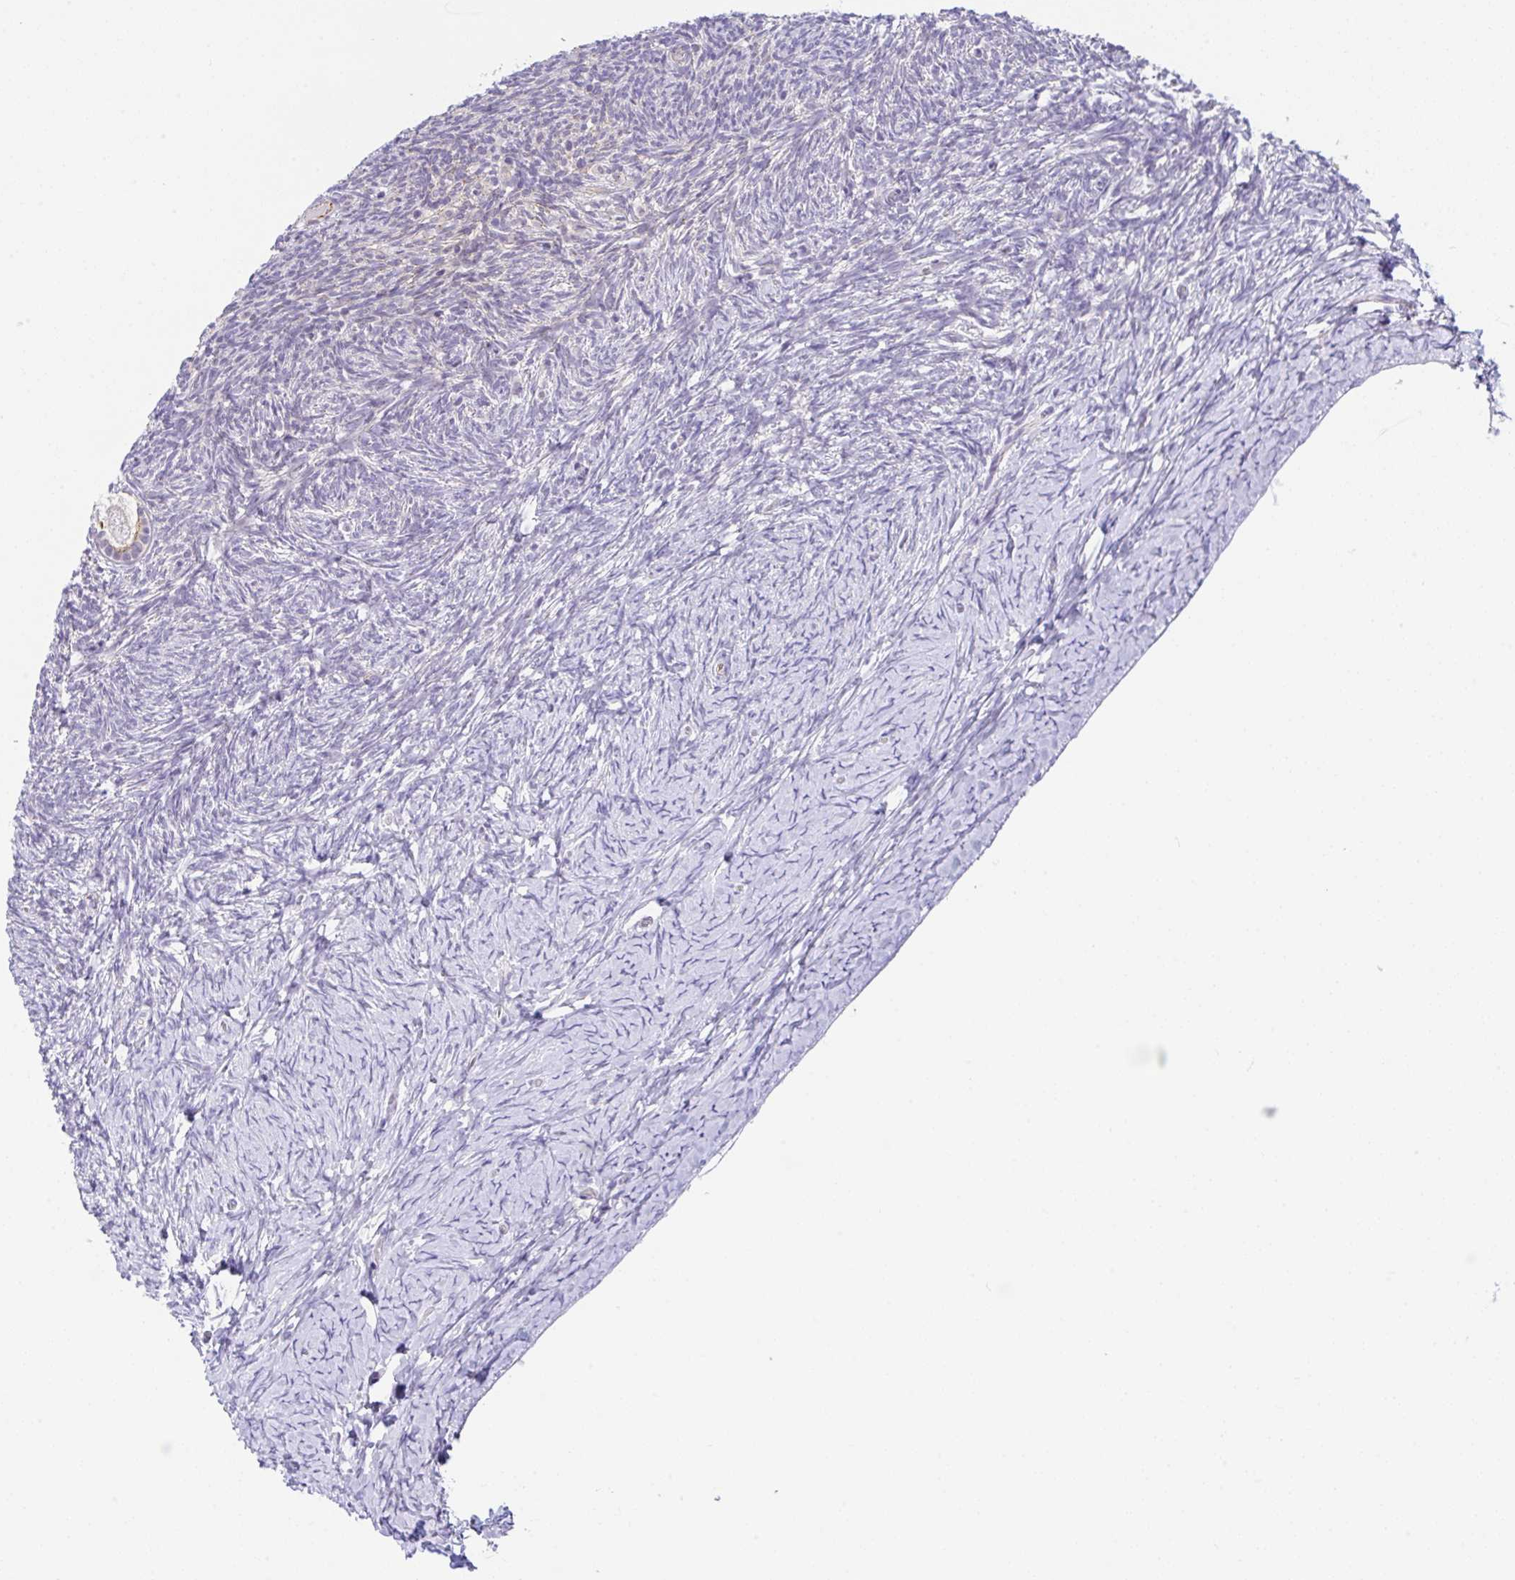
{"staining": {"intensity": "negative", "quantity": "none", "location": "none"}, "tissue": "ovary", "cell_type": "Follicle cells", "image_type": "normal", "snomed": [{"axis": "morphology", "description": "Normal tissue, NOS"}, {"axis": "topography", "description": "Ovary"}], "caption": "IHC micrograph of unremarkable ovary: ovary stained with DAB (3,3'-diaminobenzidine) reveals no significant protein staining in follicle cells. (DAB immunohistochemistry (IHC) visualized using brightfield microscopy, high magnification).", "gene": "CGNL1", "patient": {"sex": "female", "age": 39}}